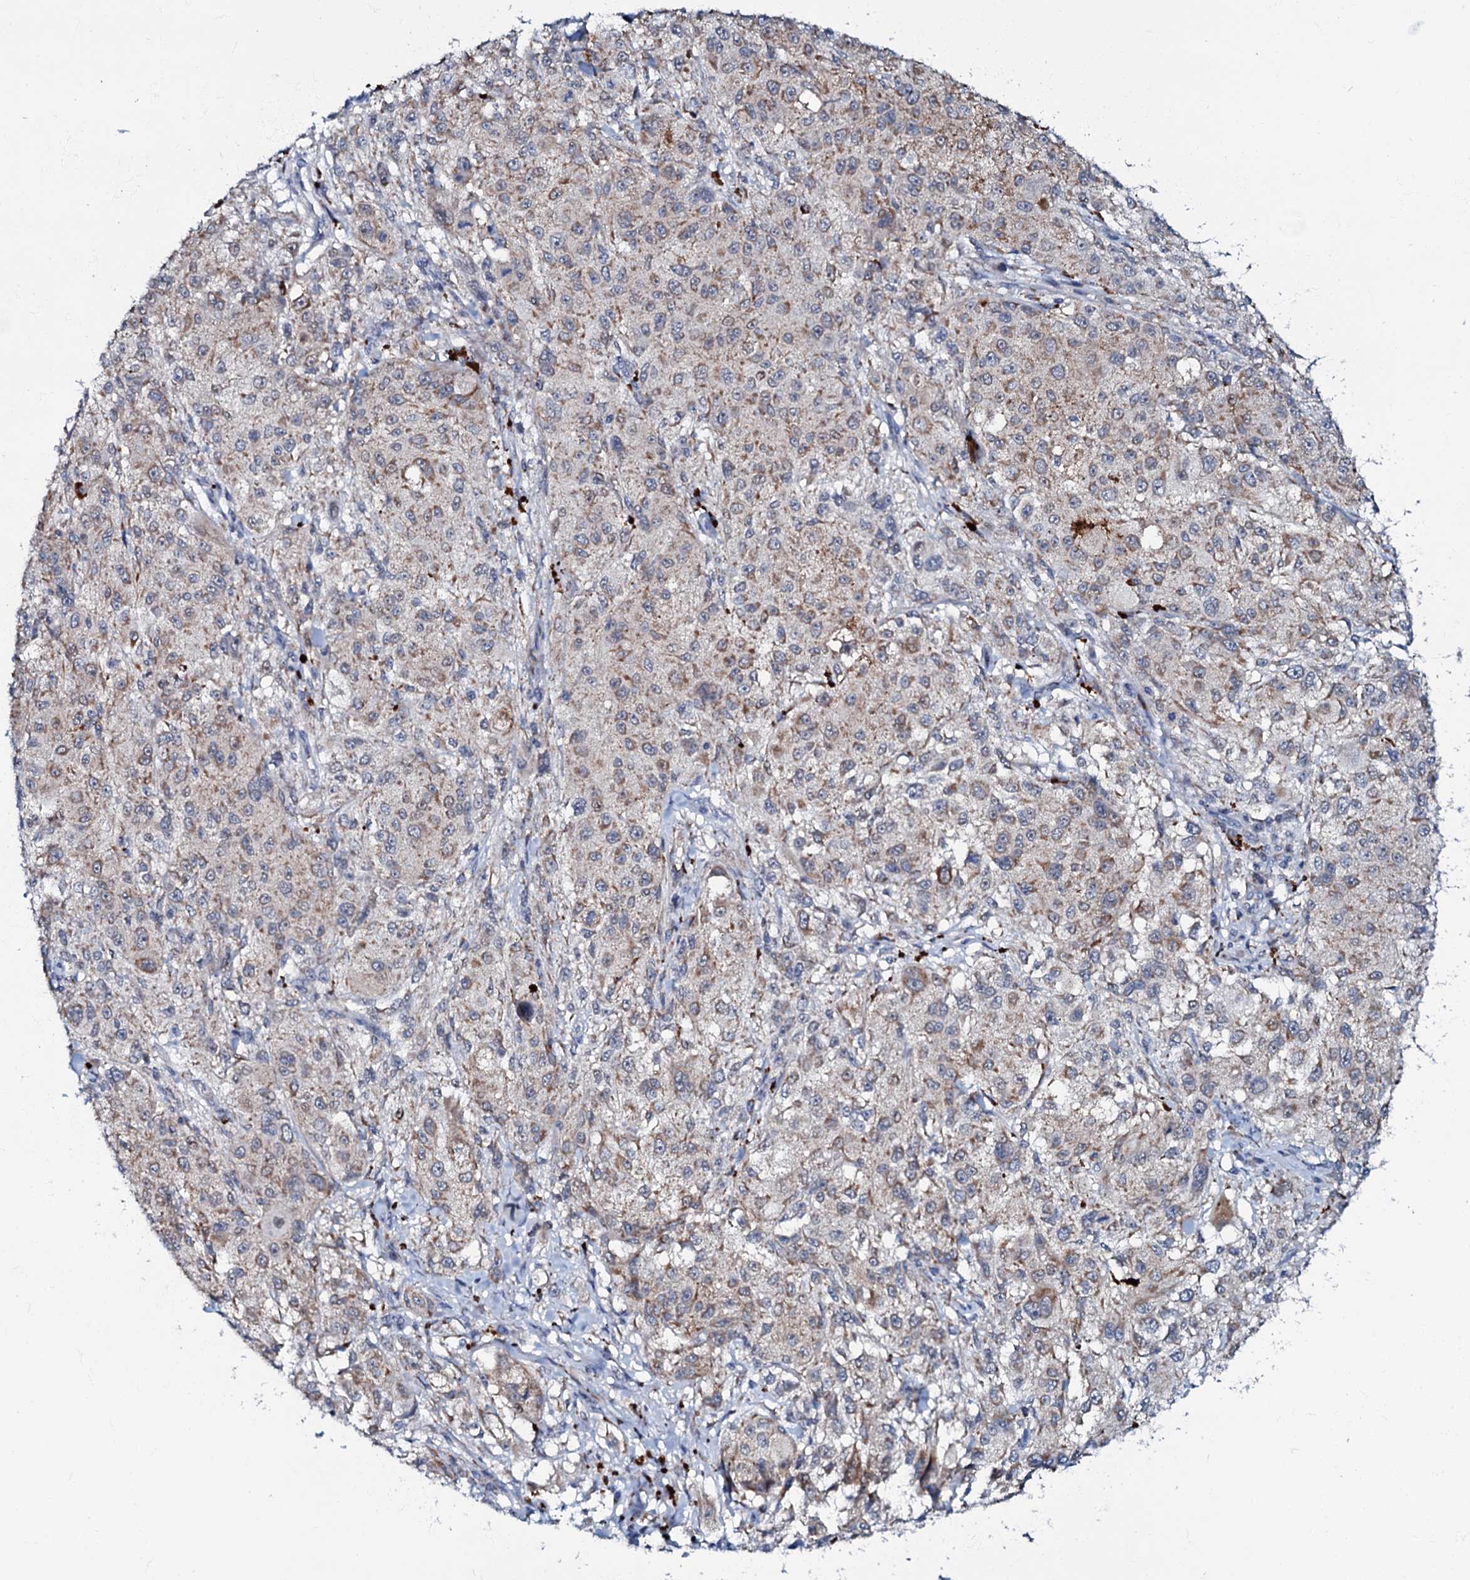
{"staining": {"intensity": "weak", "quantity": ">75%", "location": "cytoplasmic/membranous"}, "tissue": "melanoma", "cell_type": "Tumor cells", "image_type": "cancer", "snomed": [{"axis": "morphology", "description": "Necrosis, NOS"}, {"axis": "morphology", "description": "Malignant melanoma, NOS"}, {"axis": "topography", "description": "Skin"}], "caption": "Immunohistochemical staining of human malignant melanoma reveals low levels of weak cytoplasmic/membranous staining in about >75% of tumor cells.", "gene": "MRPL51", "patient": {"sex": "female", "age": 87}}